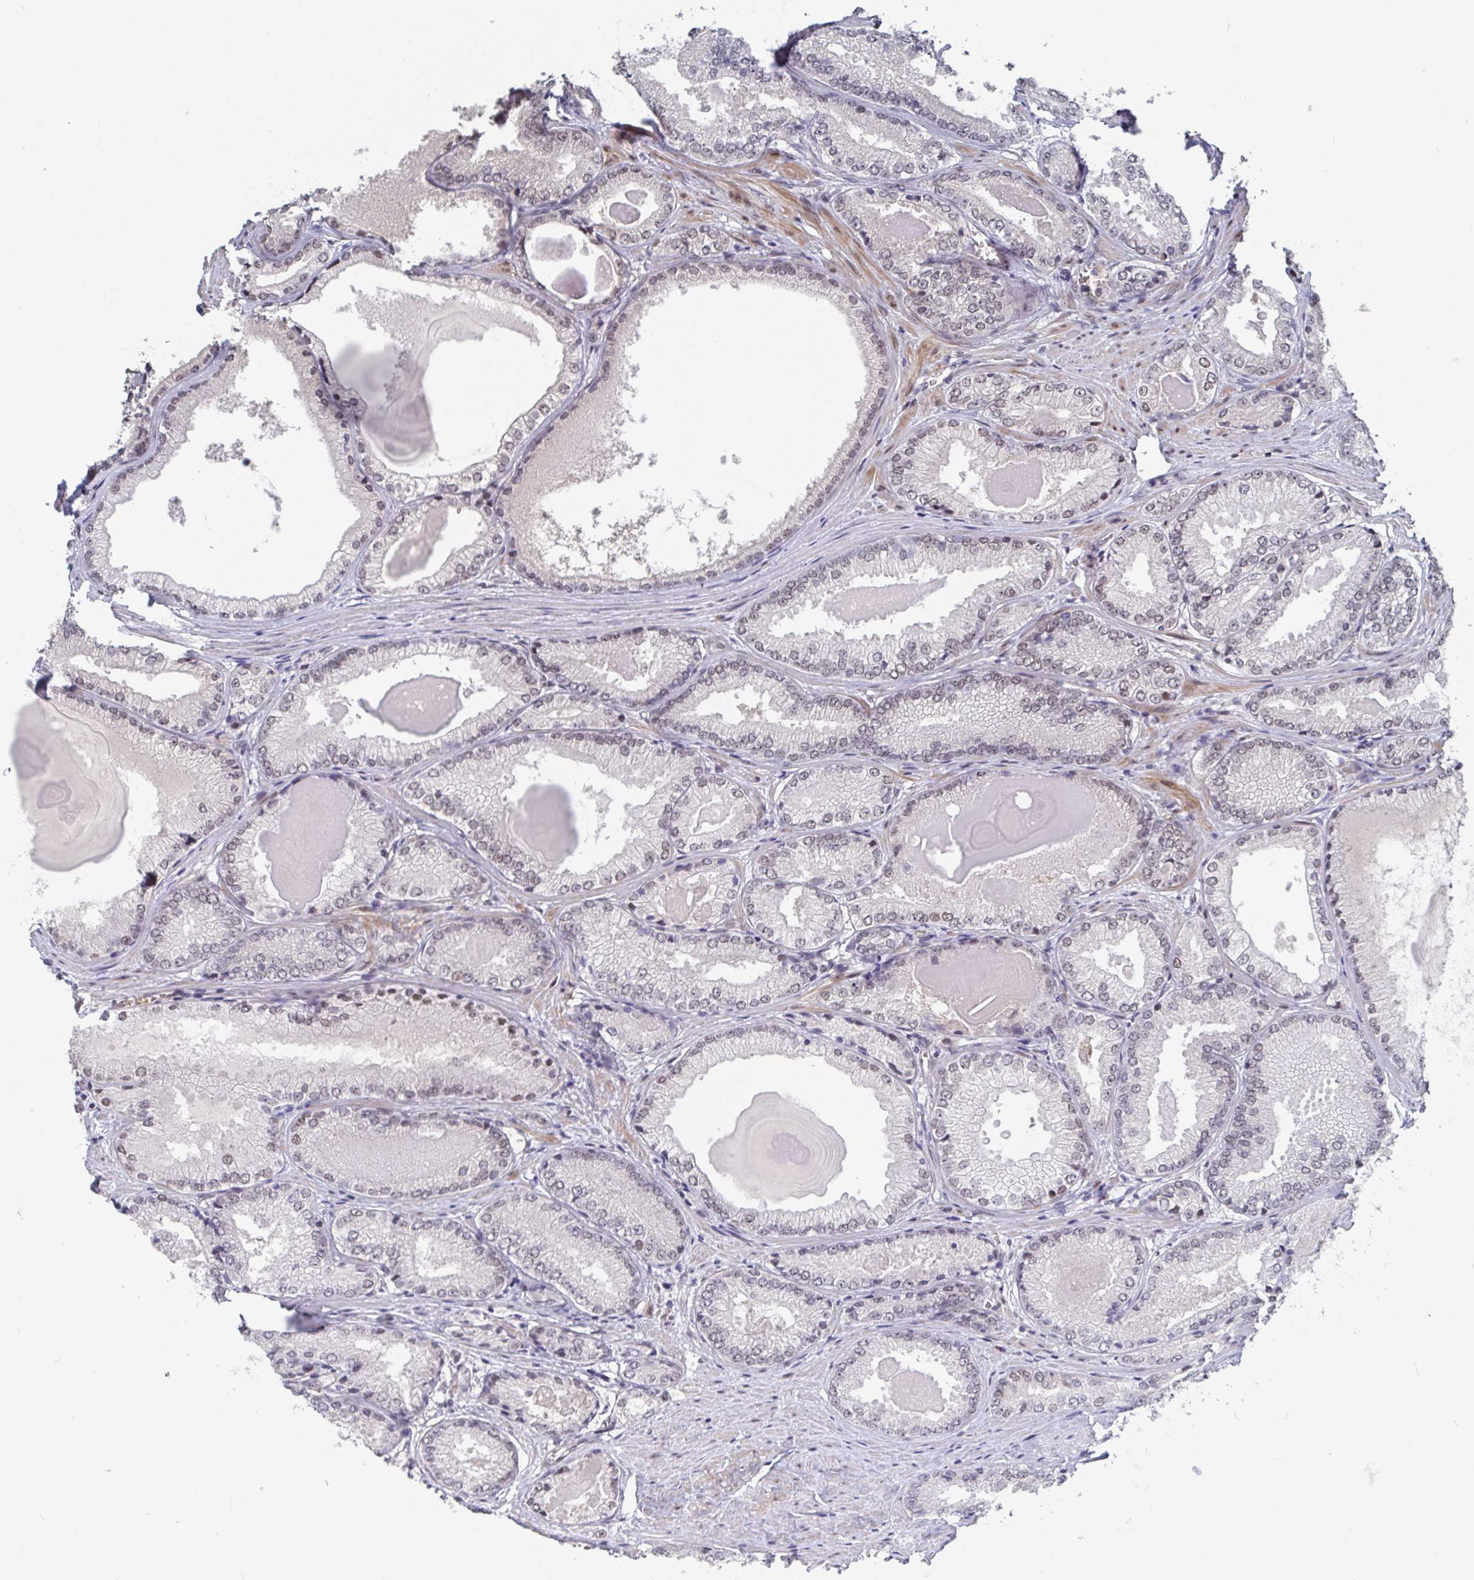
{"staining": {"intensity": "weak", "quantity": "25%-75%", "location": "nuclear"}, "tissue": "prostate cancer", "cell_type": "Tumor cells", "image_type": "cancer", "snomed": [{"axis": "morphology", "description": "Adenocarcinoma, NOS"}, {"axis": "morphology", "description": "Adenocarcinoma, Low grade"}, {"axis": "topography", "description": "Prostate"}], "caption": "Human prostate adenocarcinoma stained with a protein marker exhibits weak staining in tumor cells.", "gene": "BCL7B", "patient": {"sex": "male", "age": 68}}